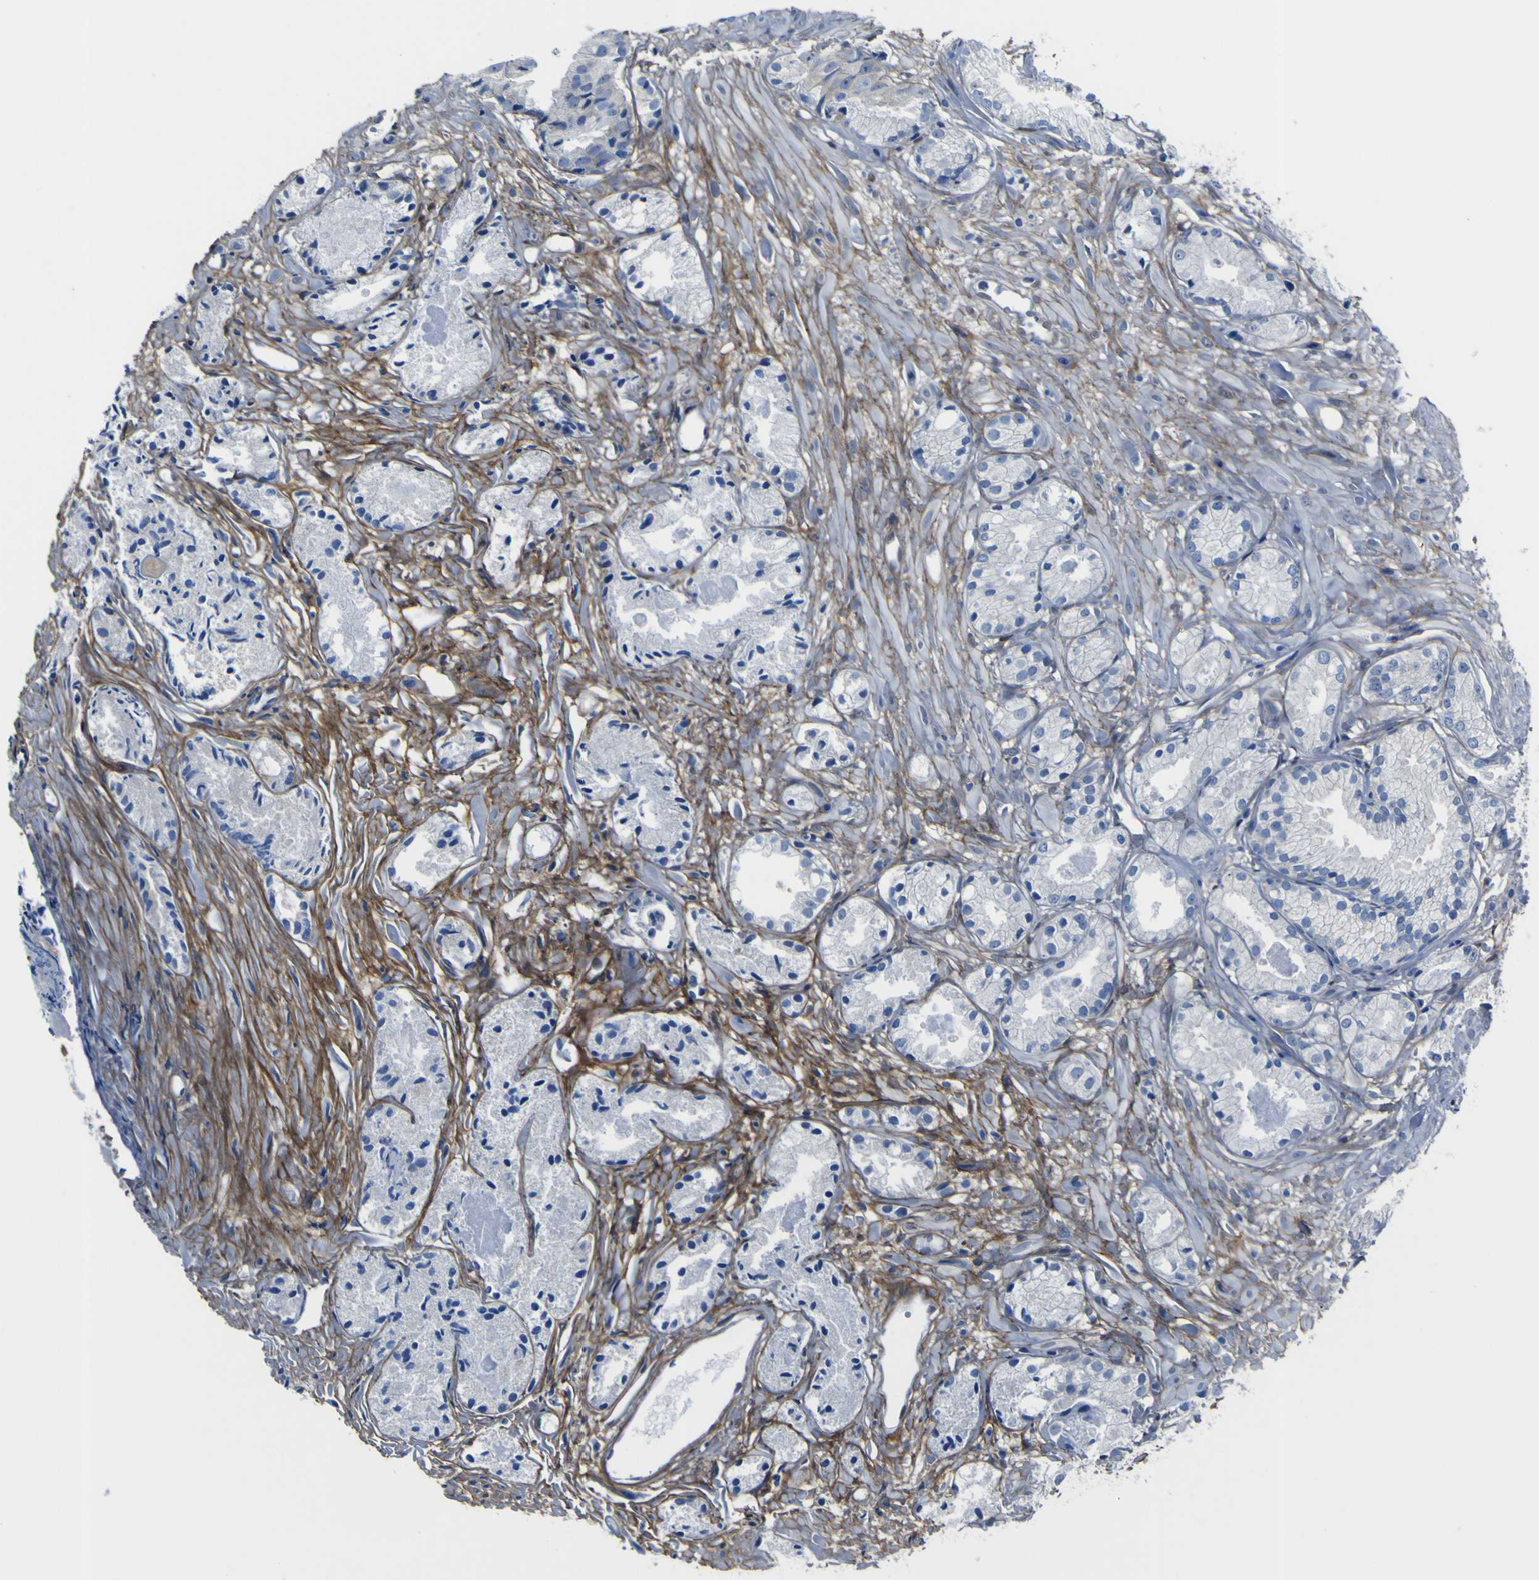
{"staining": {"intensity": "negative", "quantity": "none", "location": "none"}, "tissue": "prostate cancer", "cell_type": "Tumor cells", "image_type": "cancer", "snomed": [{"axis": "morphology", "description": "Adenocarcinoma, Low grade"}, {"axis": "topography", "description": "Prostate"}], "caption": "DAB immunohistochemical staining of prostate low-grade adenocarcinoma exhibits no significant expression in tumor cells.", "gene": "LRRN1", "patient": {"sex": "male", "age": 72}}